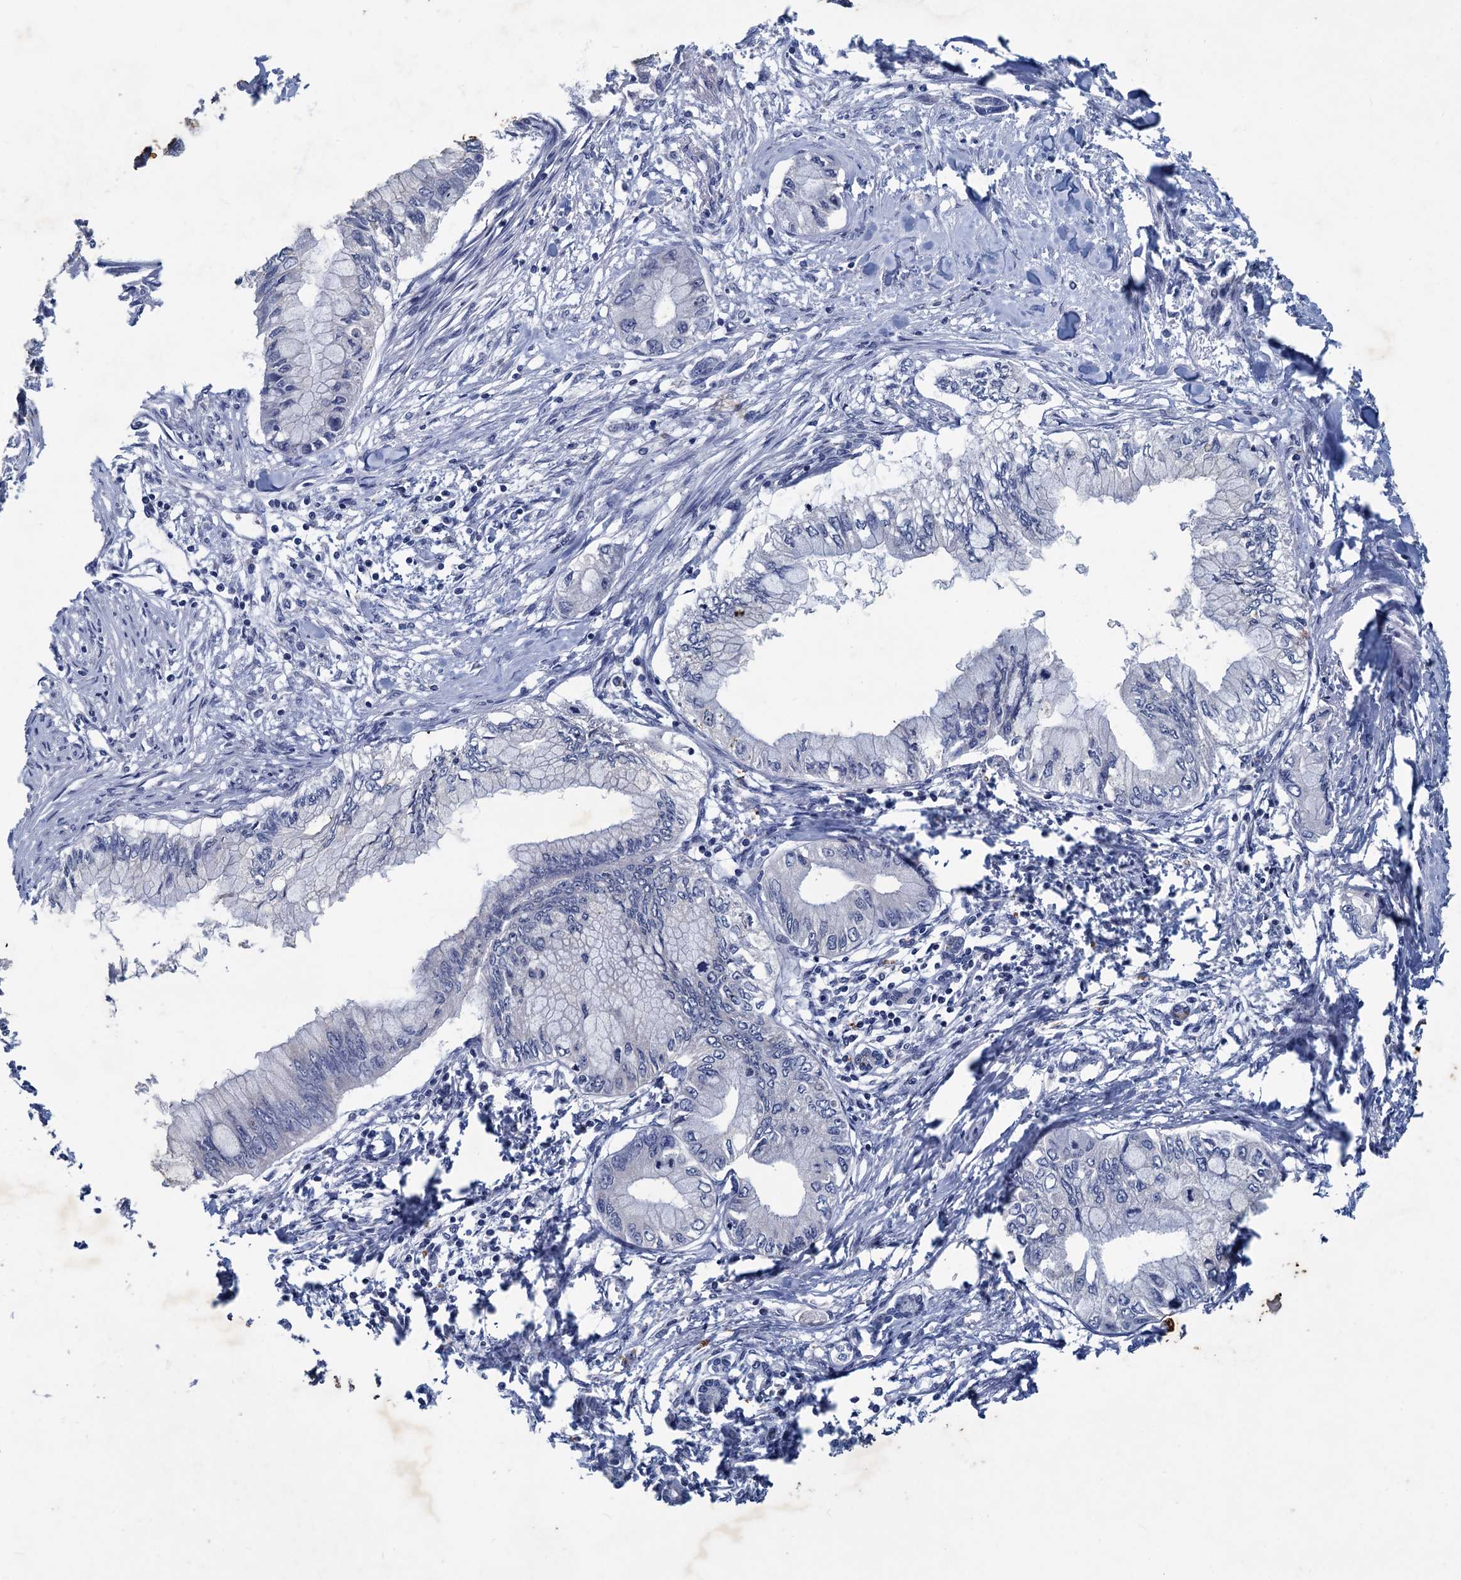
{"staining": {"intensity": "negative", "quantity": "none", "location": "none"}, "tissue": "pancreatic cancer", "cell_type": "Tumor cells", "image_type": "cancer", "snomed": [{"axis": "morphology", "description": "Adenocarcinoma, NOS"}, {"axis": "topography", "description": "Pancreas"}], "caption": "An immunohistochemistry image of pancreatic adenocarcinoma is shown. There is no staining in tumor cells of pancreatic adenocarcinoma.", "gene": "SLC2A7", "patient": {"sex": "male", "age": 48}}